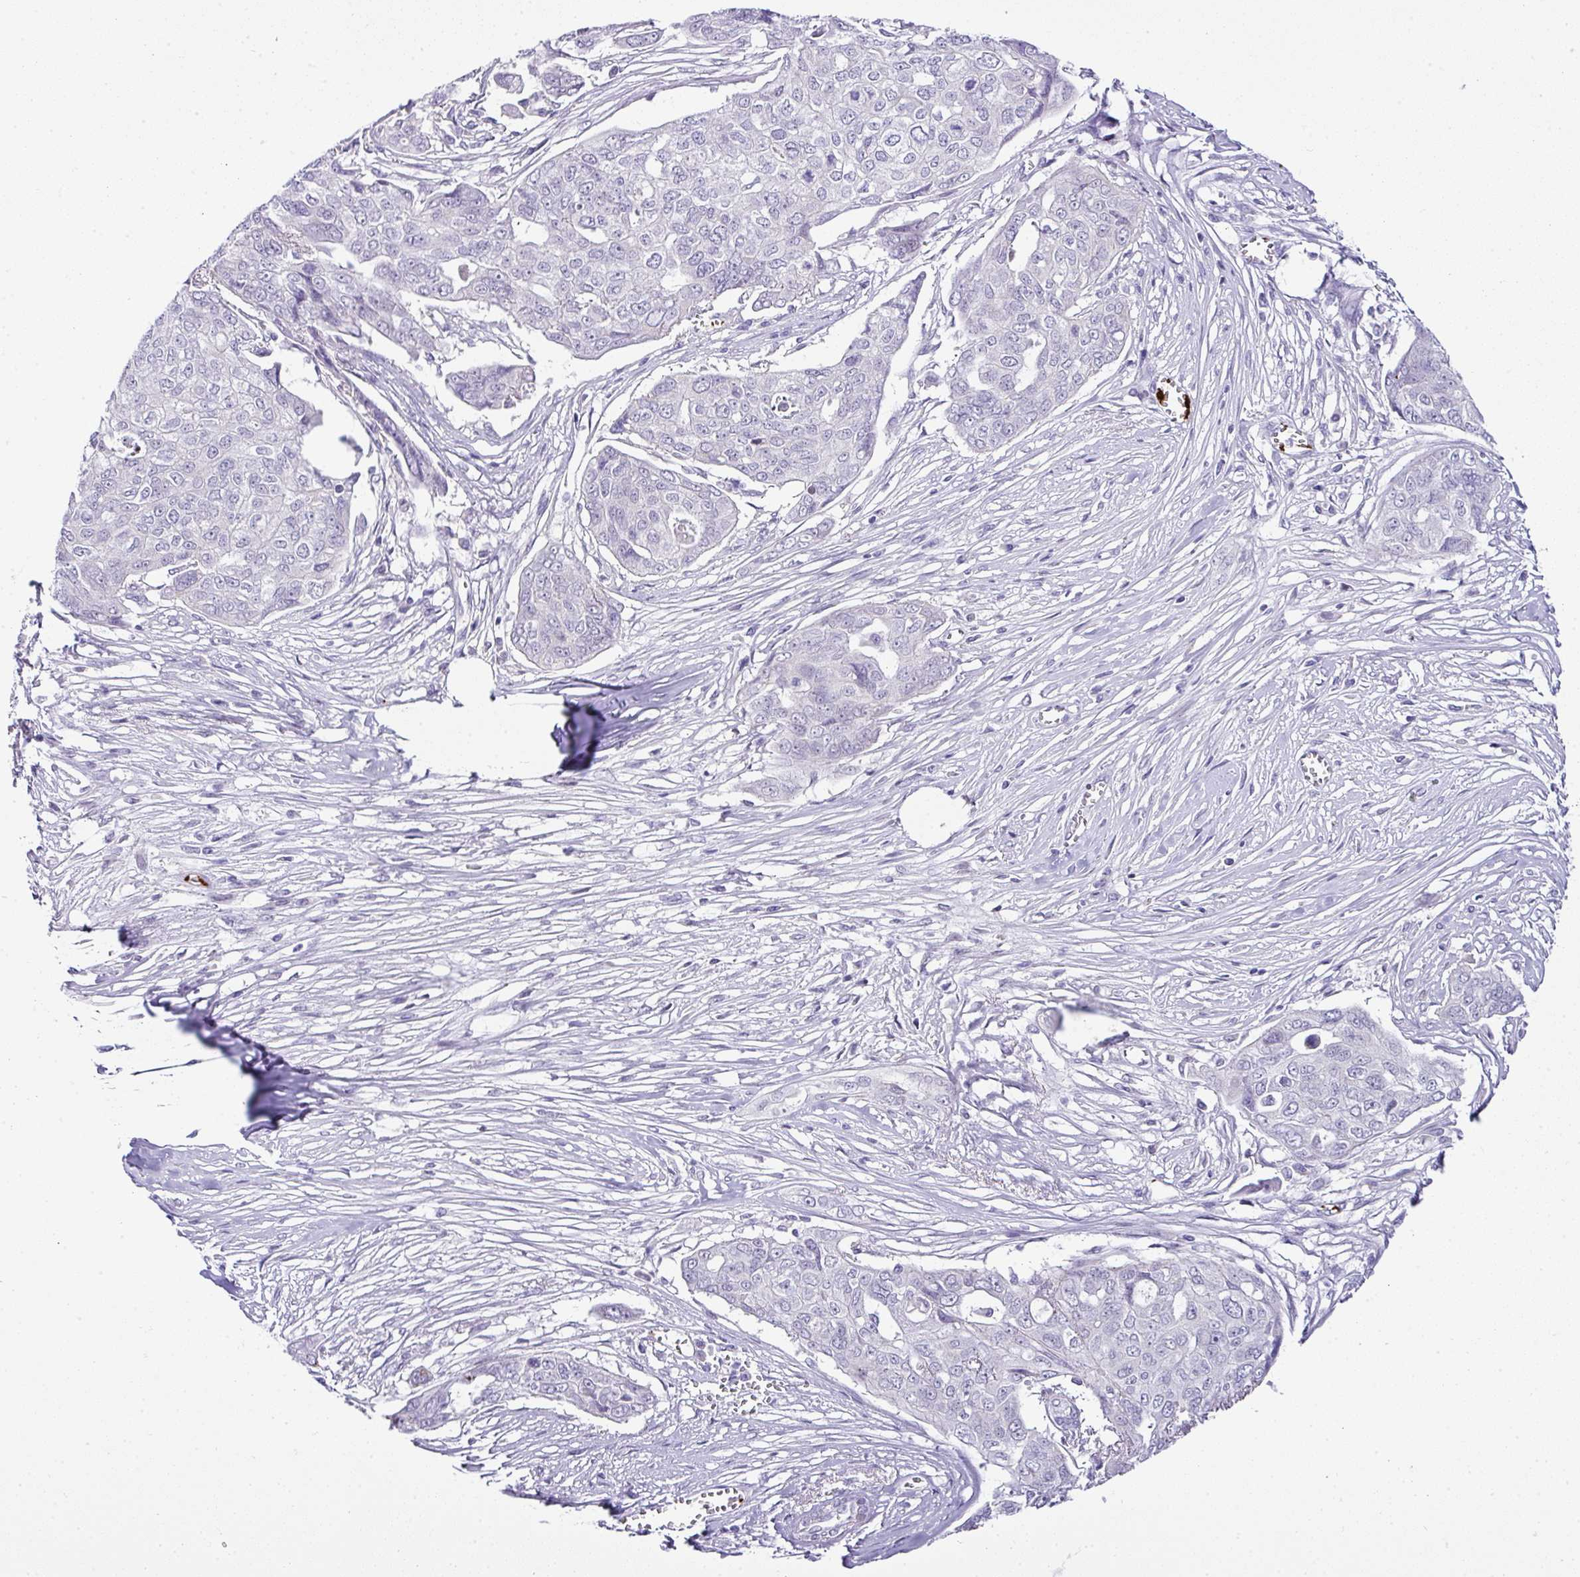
{"staining": {"intensity": "negative", "quantity": "none", "location": "none"}, "tissue": "ovarian cancer", "cell_type": "Tumor cells", "image_type": "cancer", "snomed": [{"axis": "morphology", "description": "Carcinoma, endometroid"}, {"axis": "topography", "description": "Ovary"}], "caption": "DAB (3,3'-diaminobenzidine) immunohistochemical staining of ovarian cancer shows no significant positivity in tumor cells.", "gene": "CMTM5", "patient": {"sex": "female", "age": 70}}